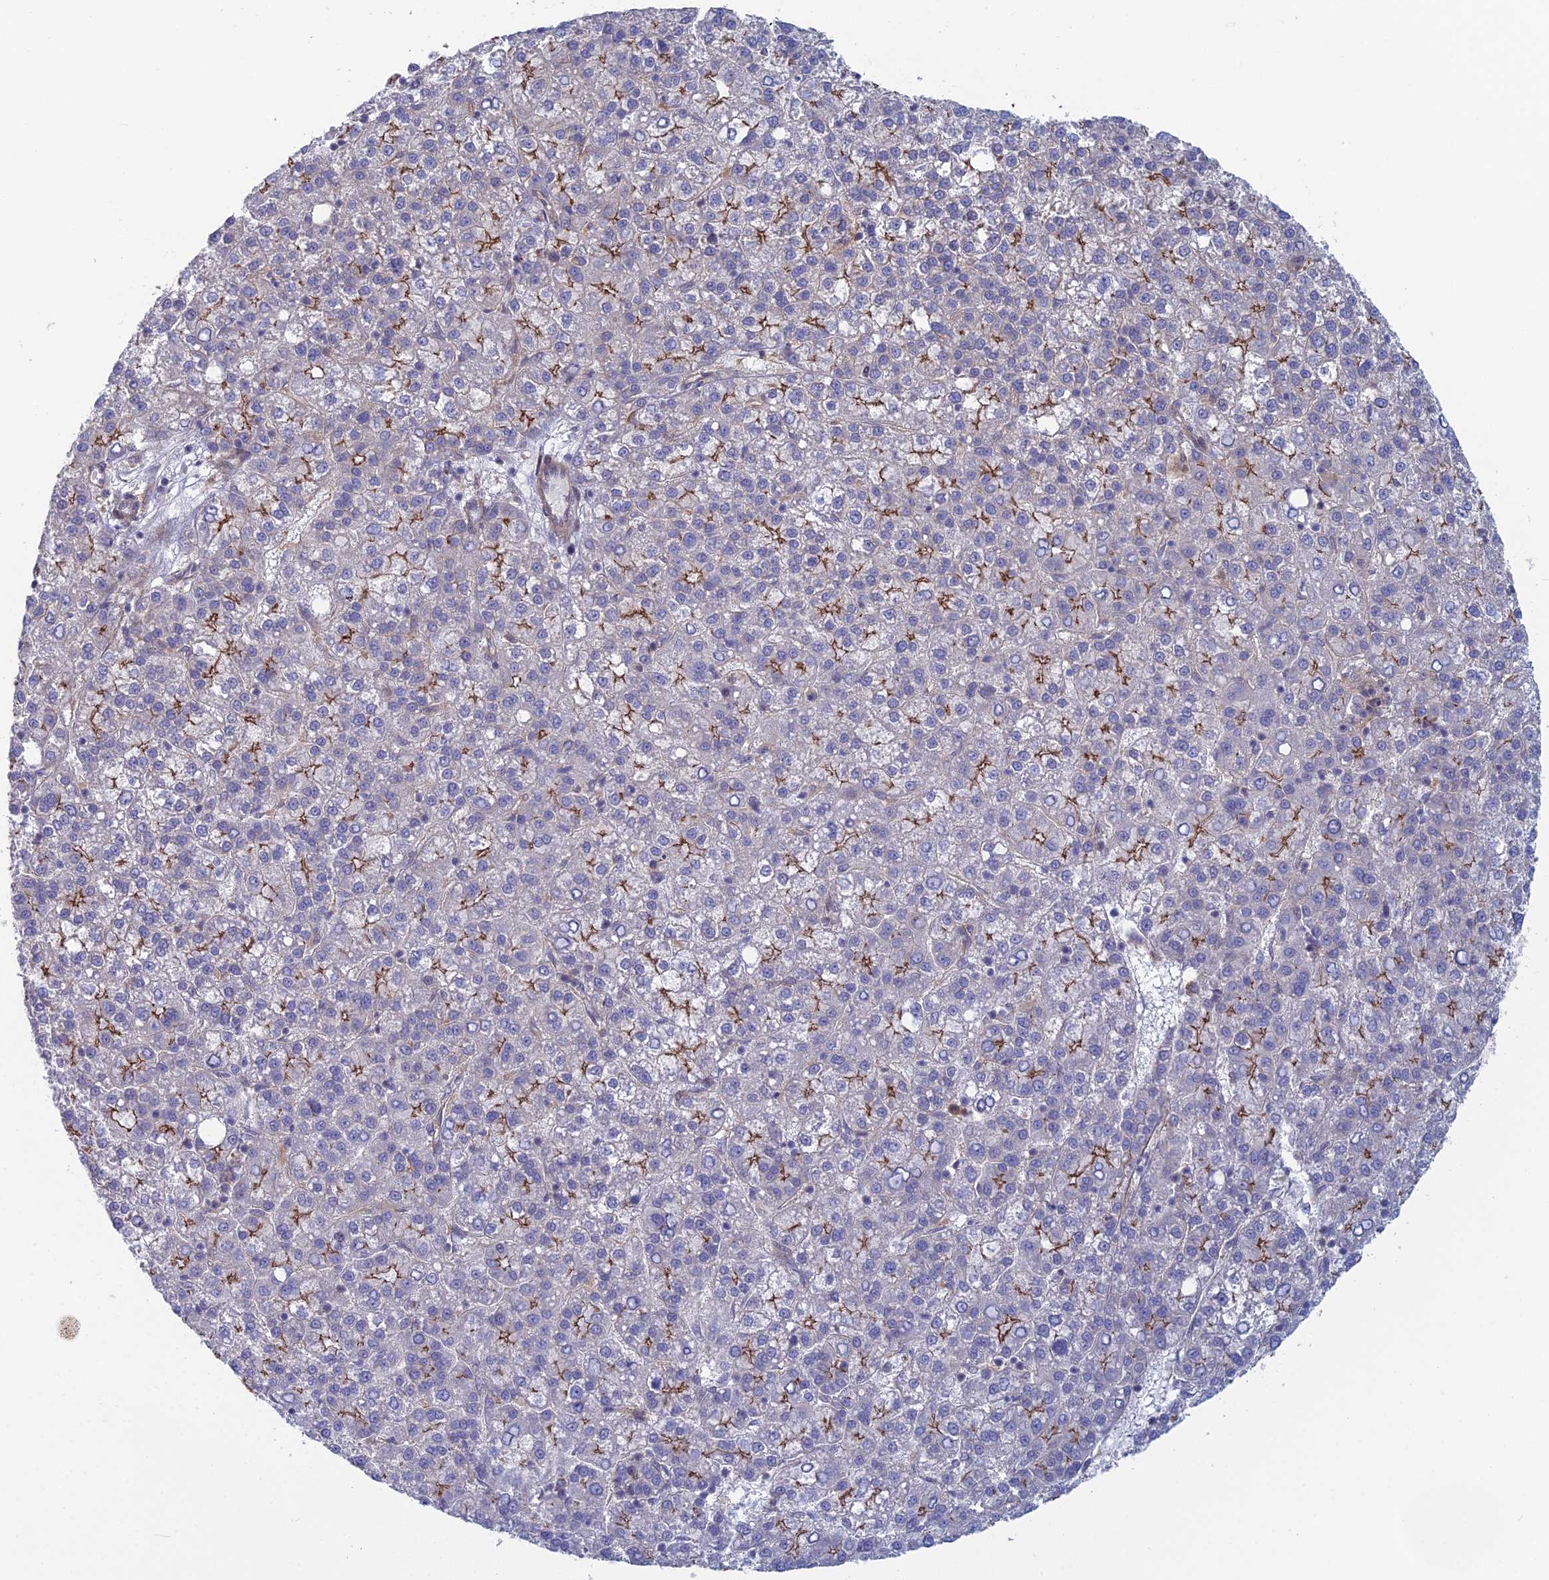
{"staining": {"intensity": "moderate", "quantity": "<25%", "location": "cytoplasmic/membranous"}, "tissue": "liver cancer", "cell_type": "Tumor cells", "image_type": "cancer", "snomed": [{"axis": "morphology", "description": "Carcinoma, Hepatocellular, NOS"}, {"axis": "topography", "description": "Liver"}], "caption": "Tumor cells show moderate cytoplasmic/membranous staining in approximately <25% of cells in liver cancer (hepatocellular carcinoma).", "gene": "ABHD1", "patient": {"sex": "female", "age": 58}}